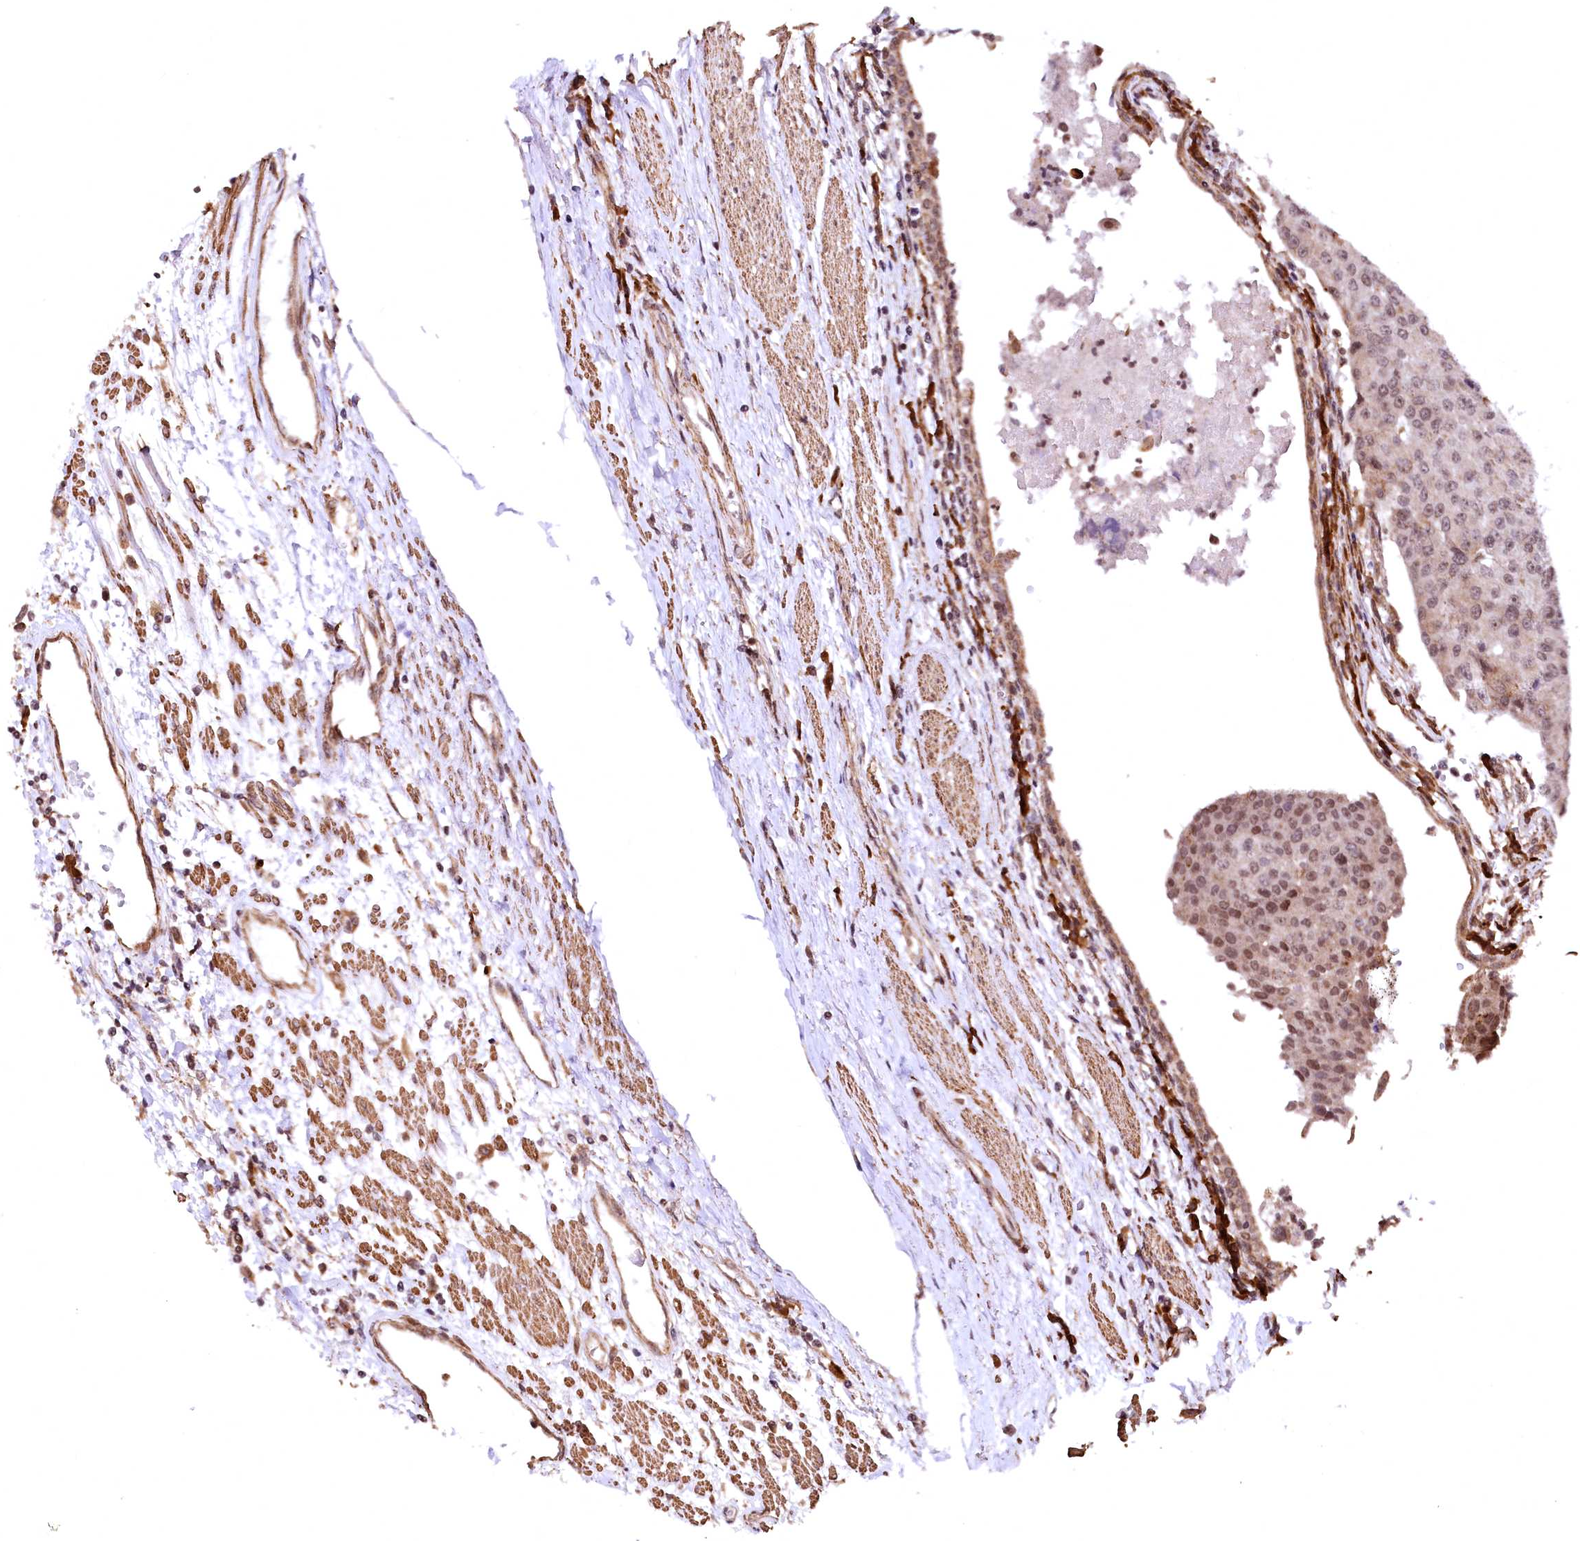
{"staining": {"intensity": "moderate", "quantity": "<25%", "location": "nuclear"}, "tissue": "urothelial cancer", "cell_type": "Tumor cells", "image_type": "cancer", "snomed": [{"axis": "morphology", "description": "Urothelial carcinoma, High grade"}, {"axis": "topography", "description": "Urinary bladder"}], "caption": "Urothelial cancer stained with immunohistochemistry demonstrates moderate nuclear expression in about <25% of tumor cells.", "gene": "PDS5B", "patient": {"sex": "female", "age": 85}}